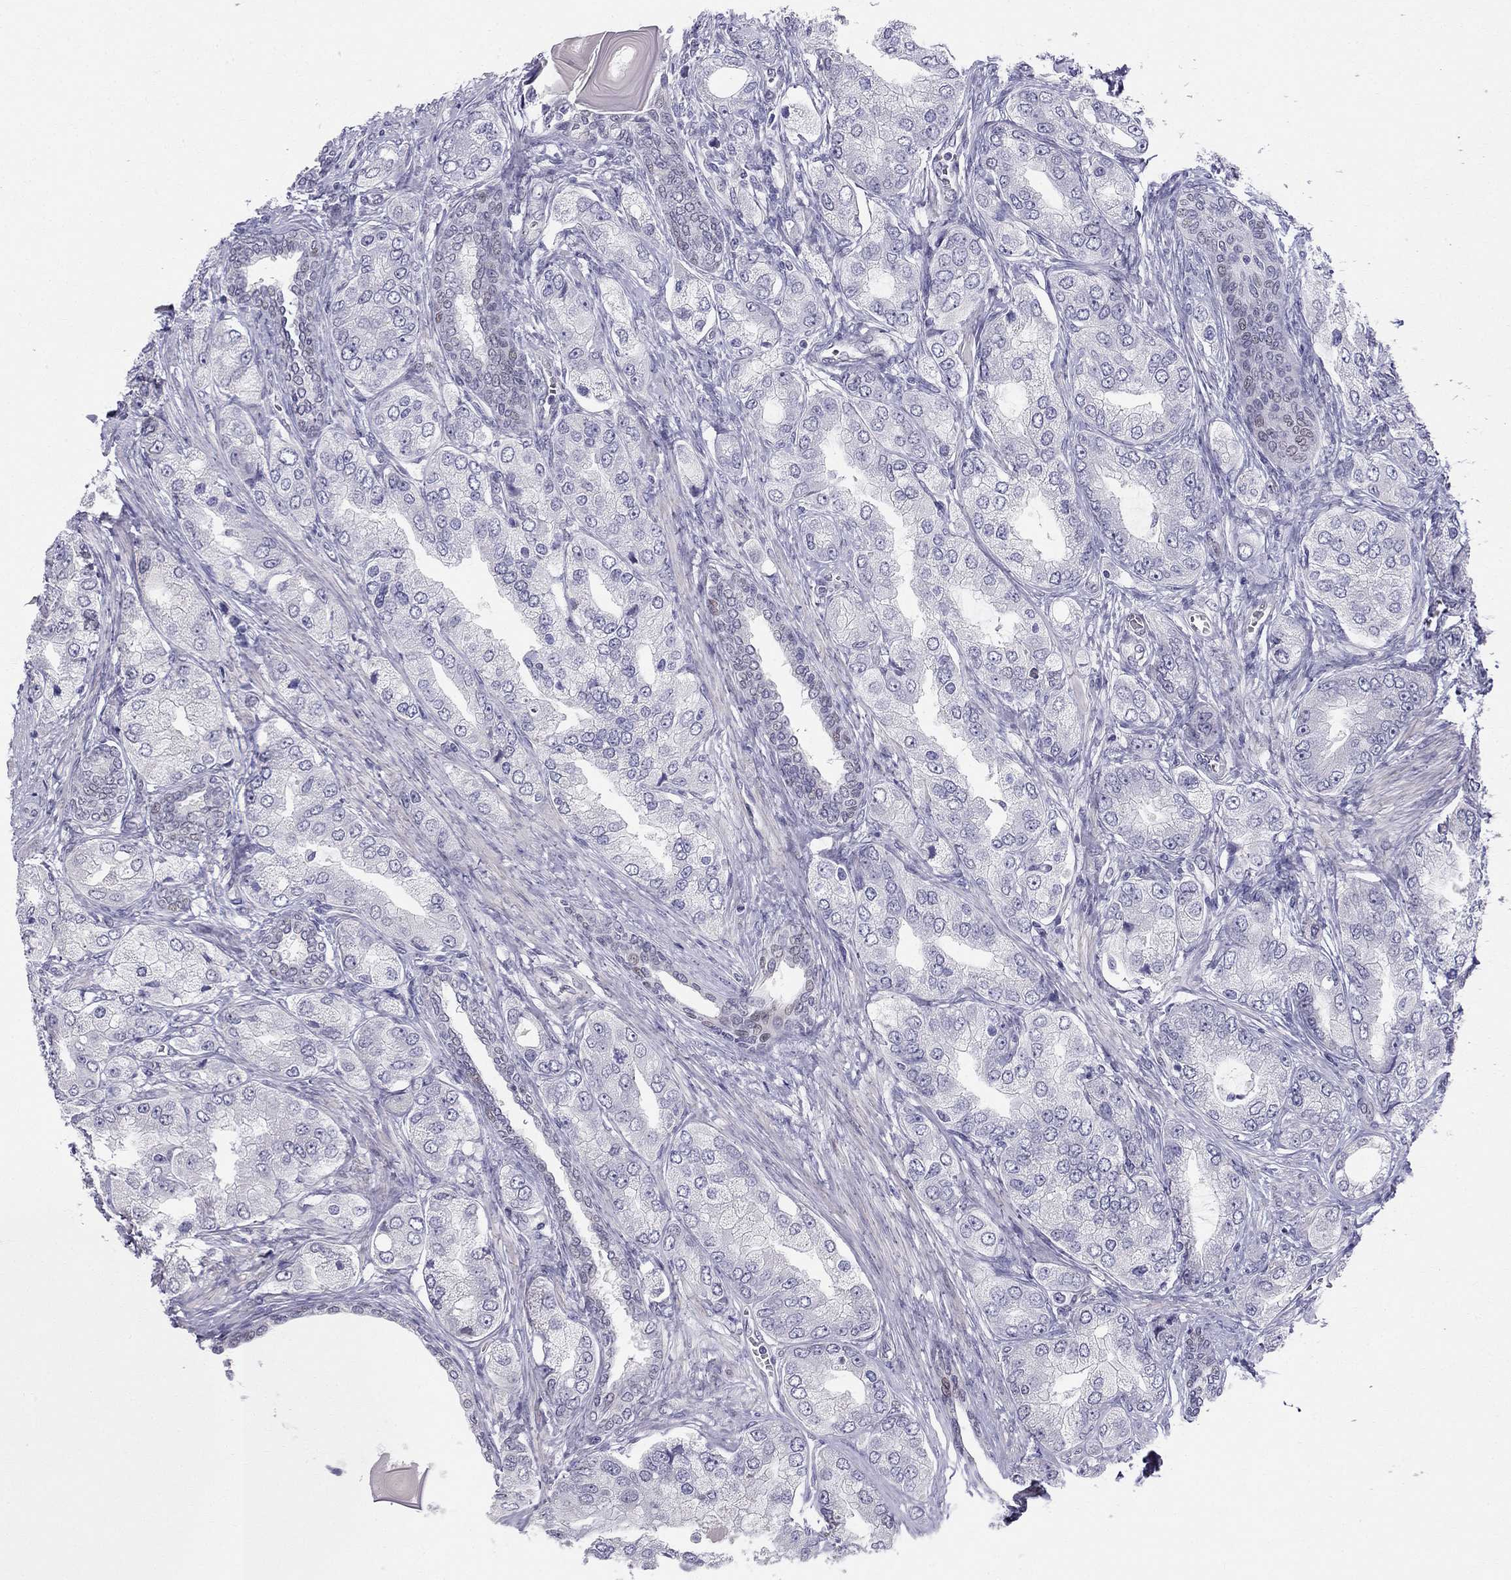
{"staining": {"intensity": "negative", "quantity": "none", "location": "none"}, "tissue": "prostate cancer", "cell_type": "Tumor cells", "image_type": "cancer", "snomed": [{"axis": "morphology", "description": "Adenocarcinoma, Low grade"}, {"axis": "topography", "description": "Prostate"}], "caption": "Immunohistochemical staining of human prostate cancer reveals no significant staining in tumor cells. (Stains: DAB (3,3'-diaminobenzidine) immunohistochemistry with hematoxylin counter stain, Microscopy: brightfield microscopy at high magnification).", "gene": "BAG5", "patient": {"sex": "male", "age": 69}}